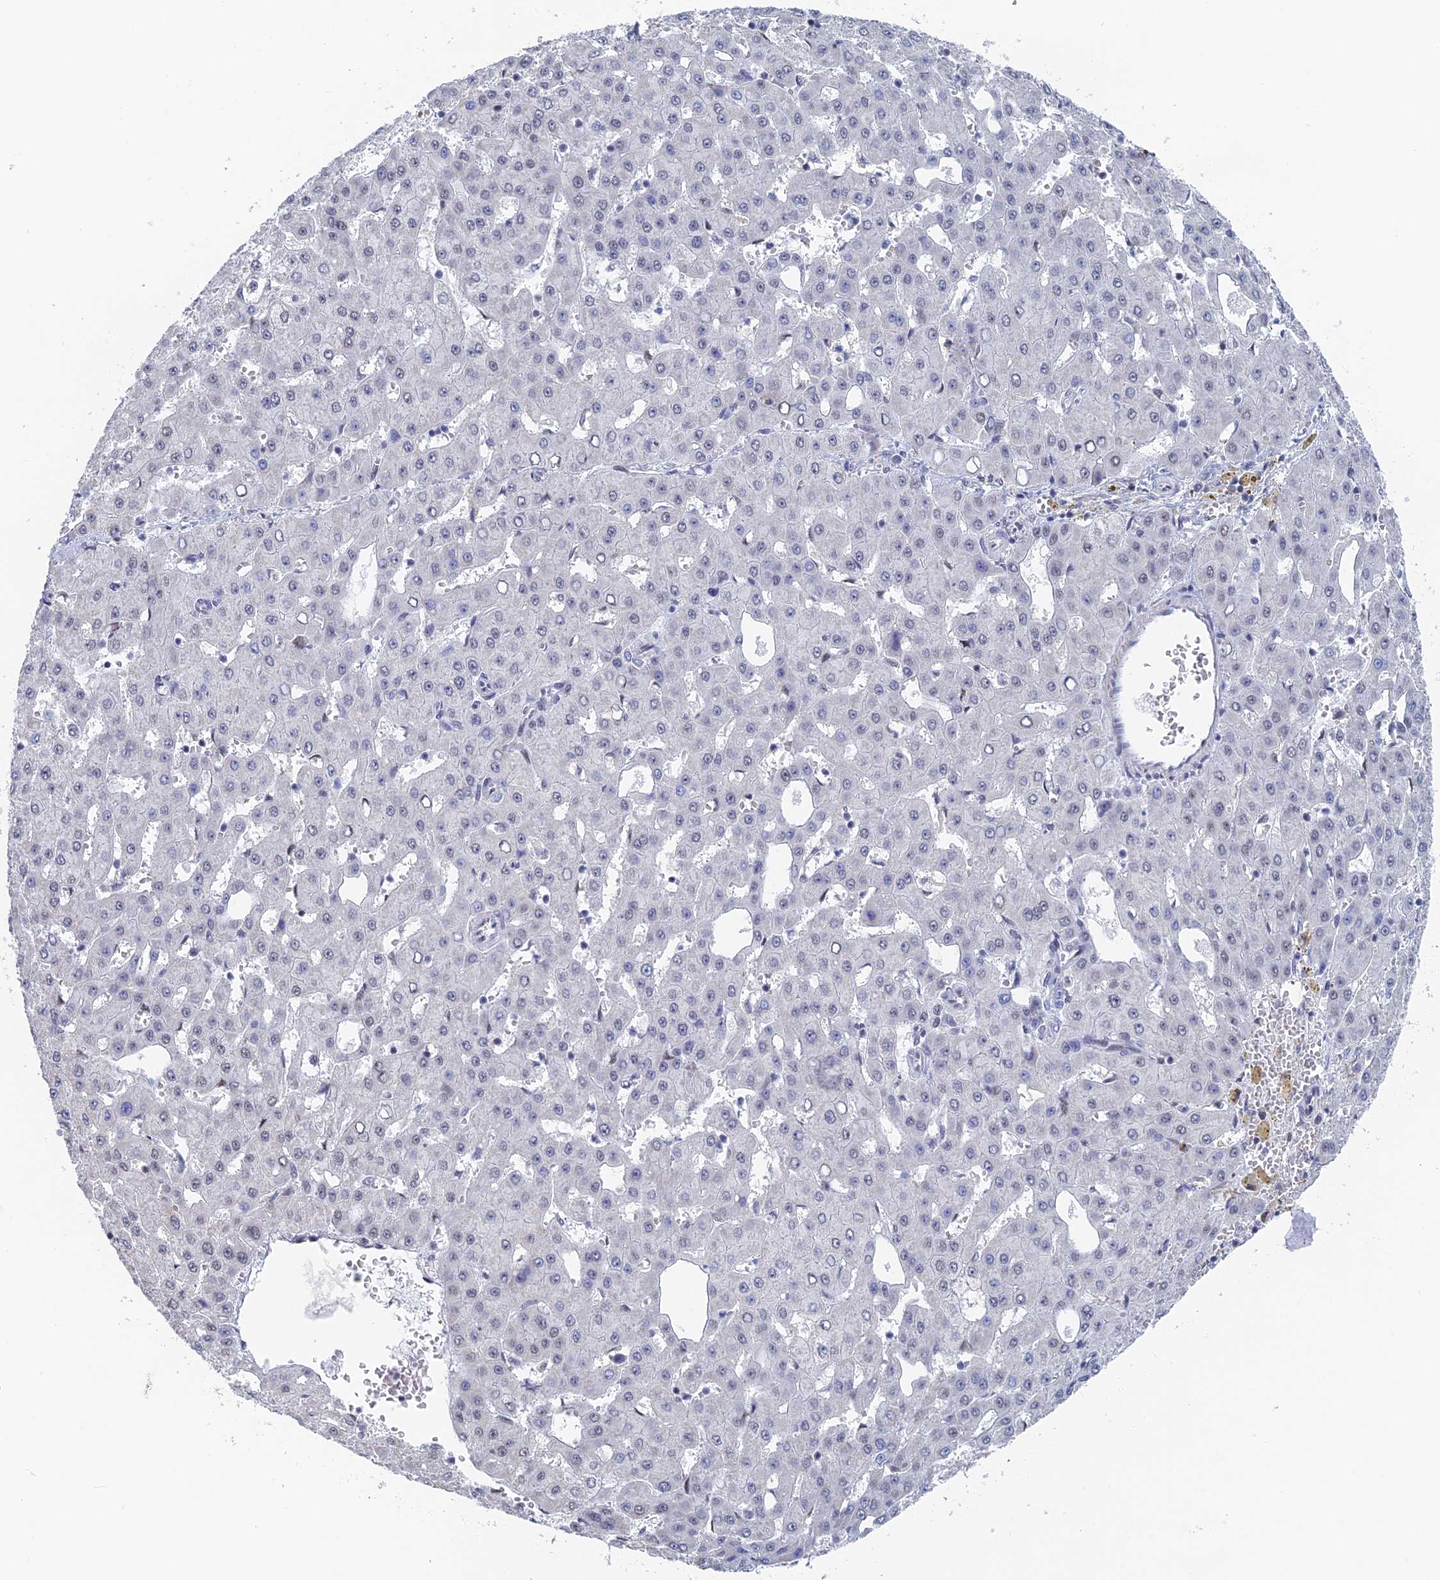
{"staining": {"intensity": "negative", "quantity": "none", "location": "none"}, "tissue": "liver cancer", "cell_type": "Tumor cells", "image_type": "cancer", "snomed": [{"axis": "morphology", "description": "Carcinoma, Hepatocellular, NOS"}, {"axis": "topography", "description": "Liver"}], "caption": "An IHC image of liver hepatocellular carcinoma is shown. There is no staining in tumor cells of liver hepatocellular carcinoma.", "gene": "GMNC", "patient": {"sex": "male", "age": 47}}